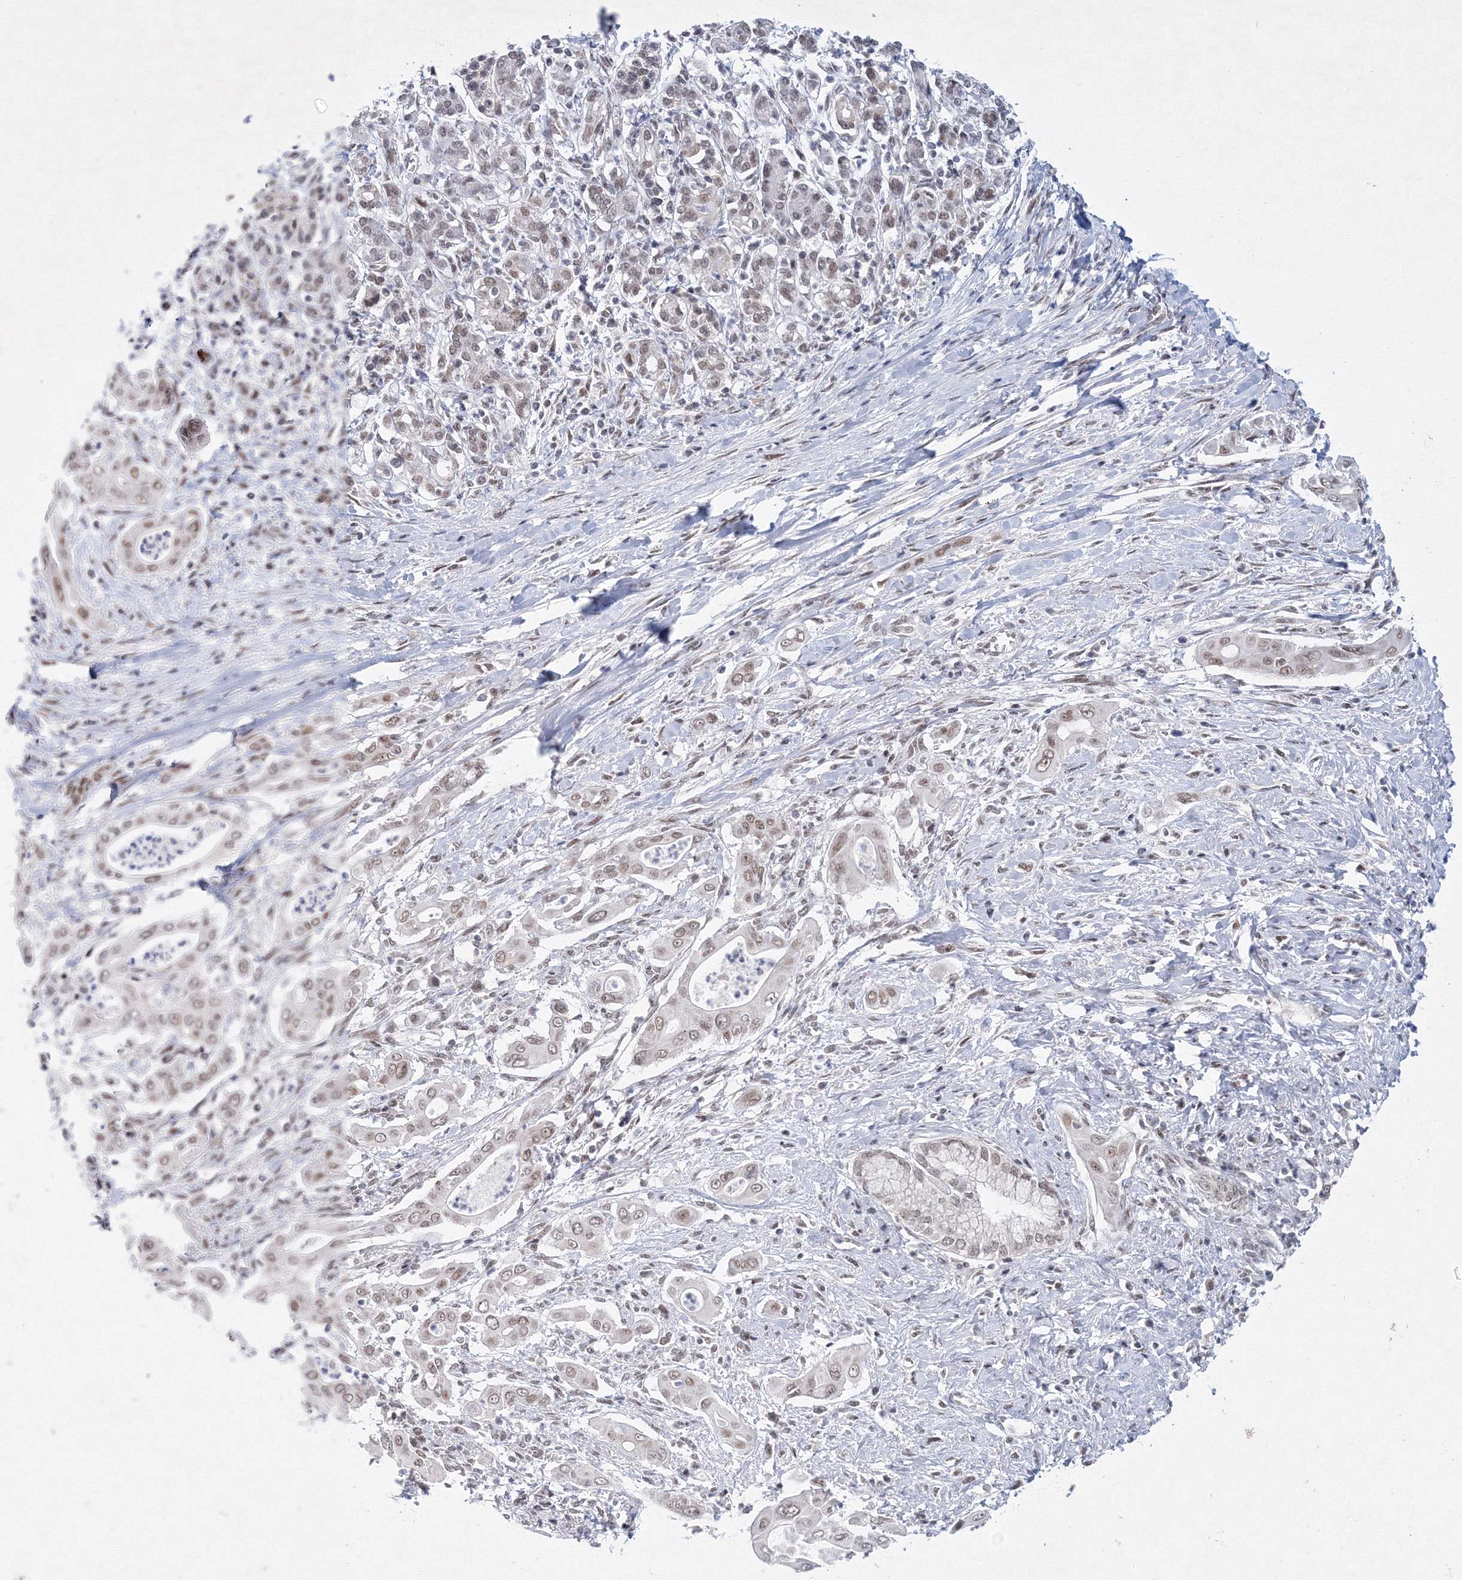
{"staining": {"intensity": "moderate", "quantity": "25%-75%", "location": "nuclear"}, "tissue": "pancreatic cancer", "cell_type": "Tumor cells", "image_type": "cancer", "snomed": [{"axis": "morphology", "description": "Adenocarcinoma, NOS"}, {"axis": "topography", "description": "Pancreas"}], "caption": "Moderate nuclear positivity is seen in about 25%-75% of tumor cells in pancreatic cancer. (DAB (3,3'-diaminobenzidine) = brown stain, brightfield microscopy at high magnification).", "gene": "SF3B6", "patient": {"sex": "male", "age": 58}}